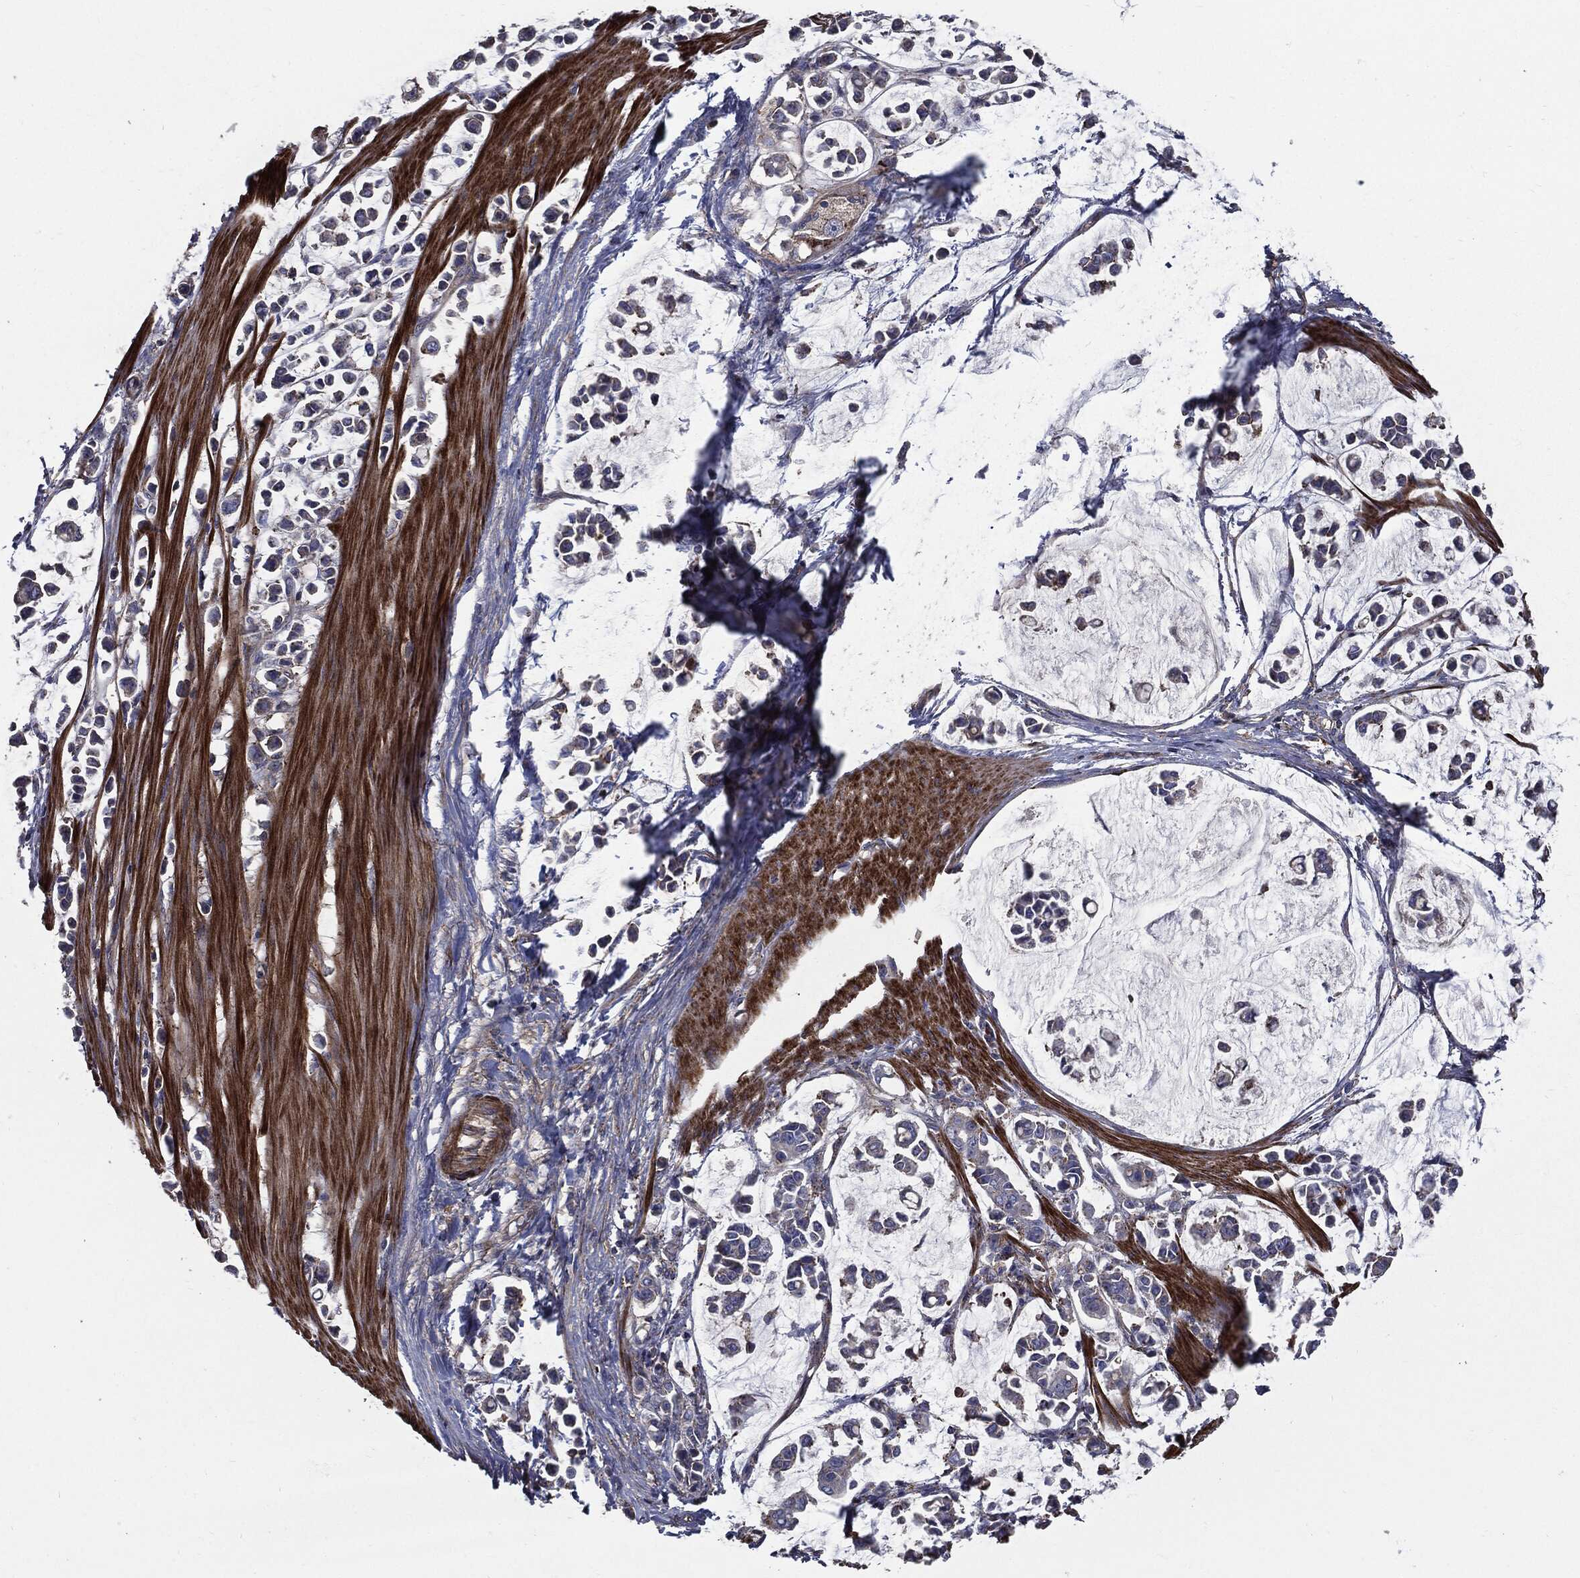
{"staining": {"intensity": "negative", "quantity": "none", "location": "none"}, "tissue": "stomach cancer", "cell_type": "Tumor cells", "image_type": "cancer", "snomed": [{"axis": "morphology", "description": "Adenocarcinoma, NOS"}, {"axis": "topography", "description": "Stomach"}], "caption": "Stomach adenocarcinoma stained for a protein using immunohistochemistry demonstrates no positivity tumor cells.", "gene": "PDCD6IP", "patient": {"sex": "male", "age": 82}}